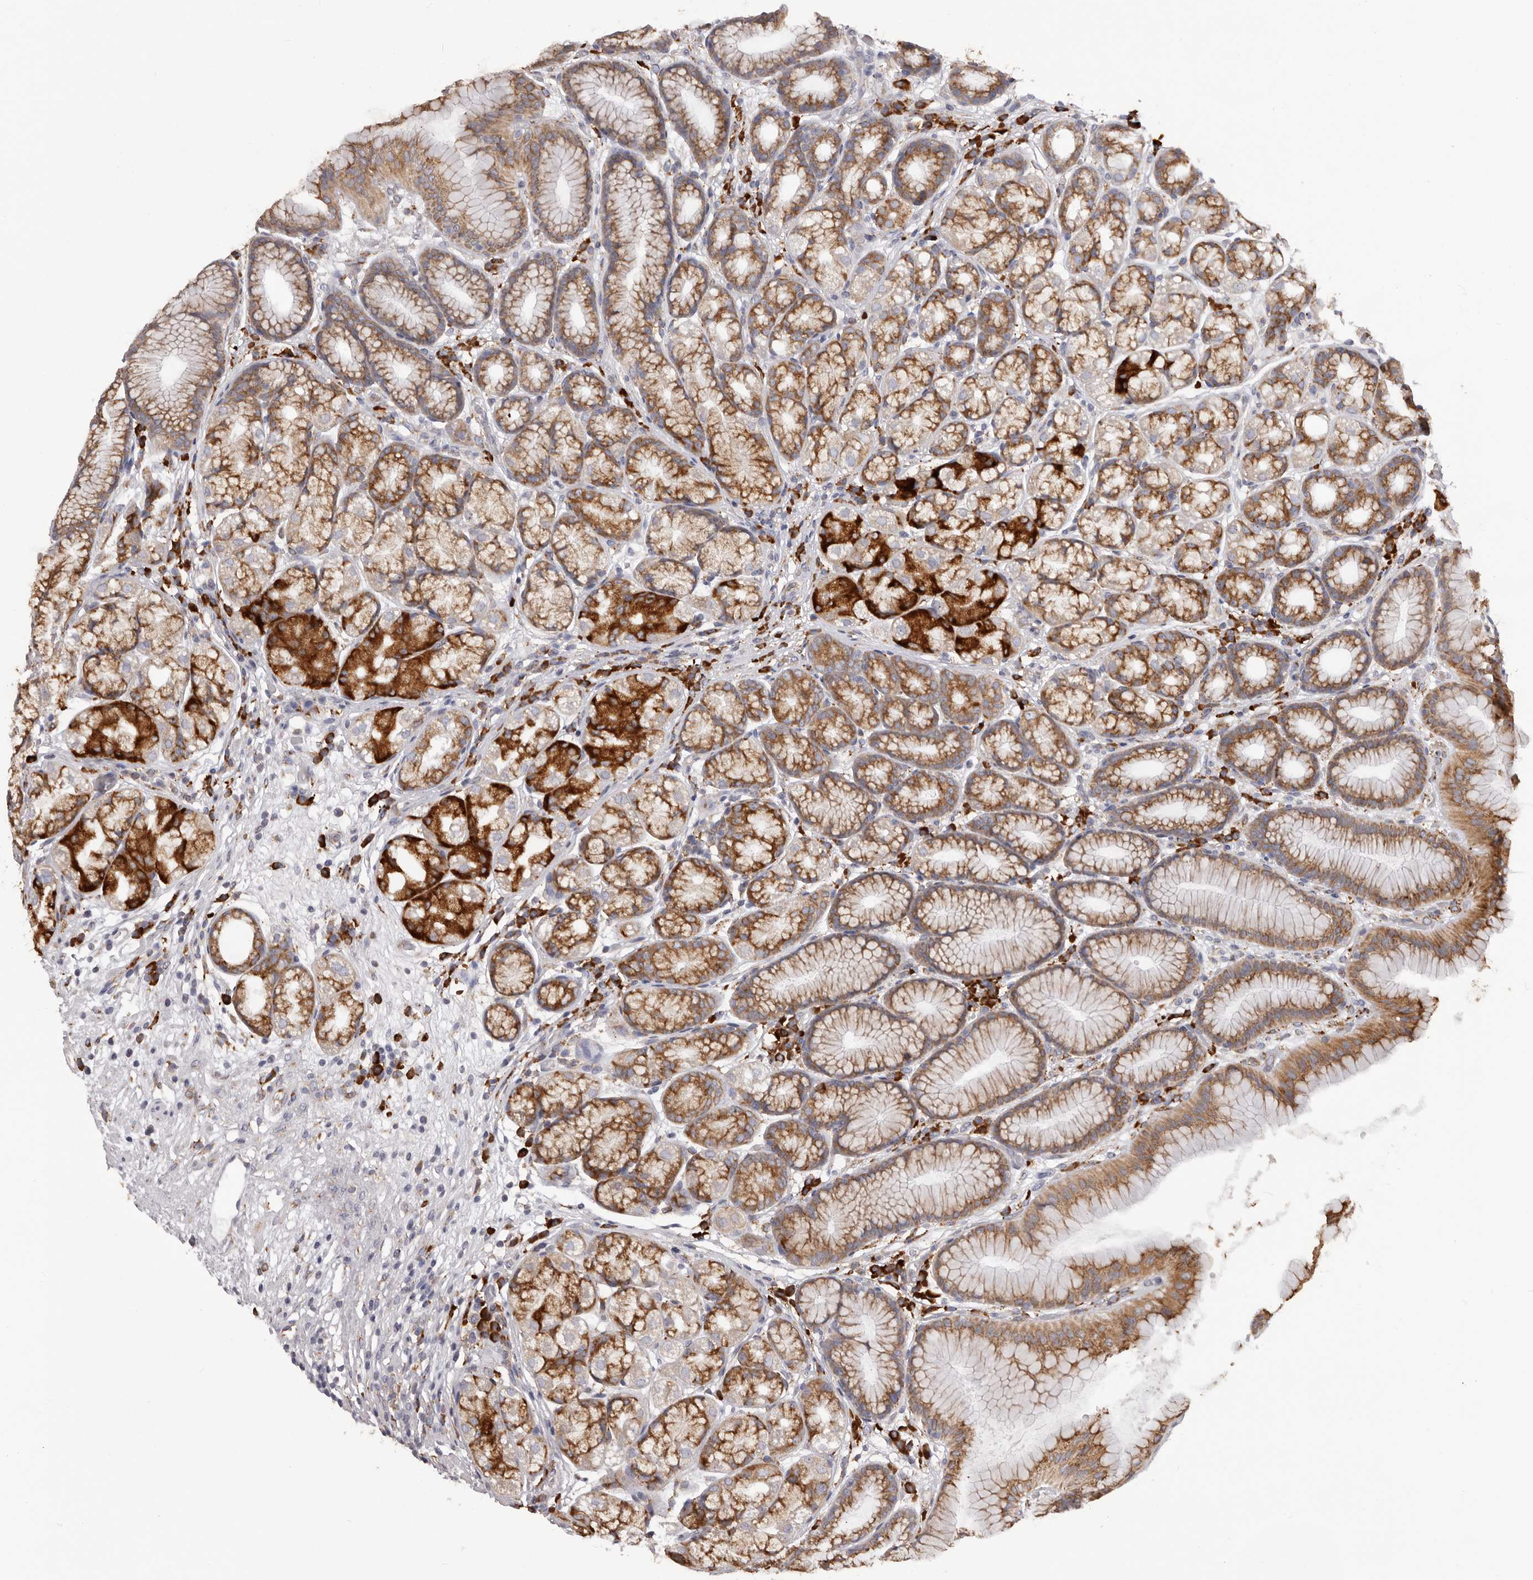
{"staining": {"intensity": "strong", "quantity": ">75%", "location": "cytoplasmic/membranous"}, "tissue": "stomach", "cell_type": "Glandular cells", "image_type": "normal", "snomed": [{"axis": "morphology", "description": "Normal tissue, NOS"}, {"axis": "topography", "description": "Stomach"}], "caption": "Brown immunohistochemical staining in benign stomach reveals strong cytoplasmic/membranous expression in approximately >75% of glandular cells.", "gene": "QRSL1", "patient": {"sex": "male", "age": 57}}